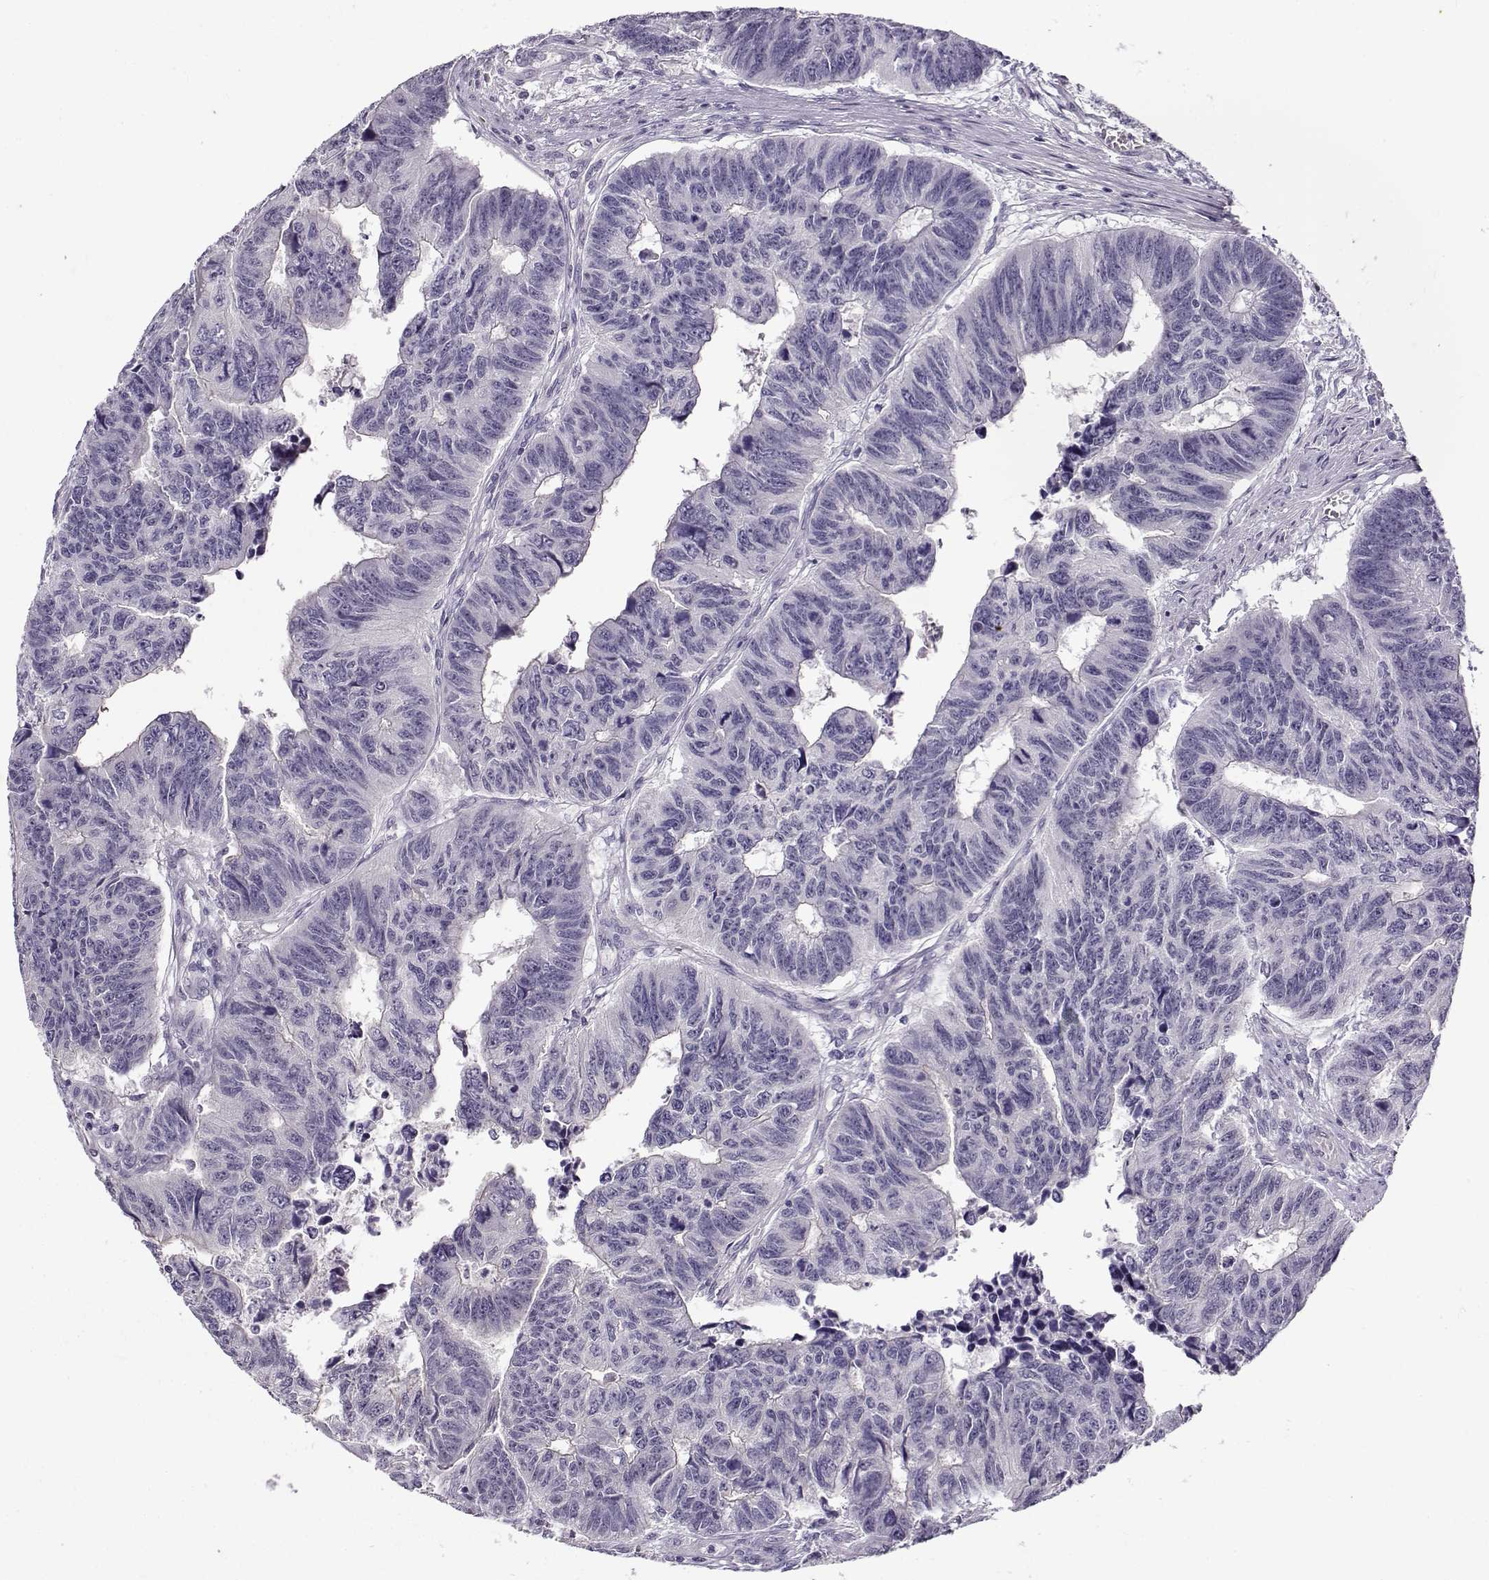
{"staining": {"intensity": "negative", "quantity": "none", "location": "none"}, "tissue": "colorectal cancer", "cell_type": "Tumor cells", "image_type": "cancer", "snomed": [{"axis": "morphology", "description": "Adenocarcinoma, NOS"}, {"axis": "topography", "description": "Rectum"}], "caption": "Micrograph shows no significant protein positivity in tumor cells of colorectal cancer.", "gene": "TEX55", "patient": {"sex": "female", "age": 85}}